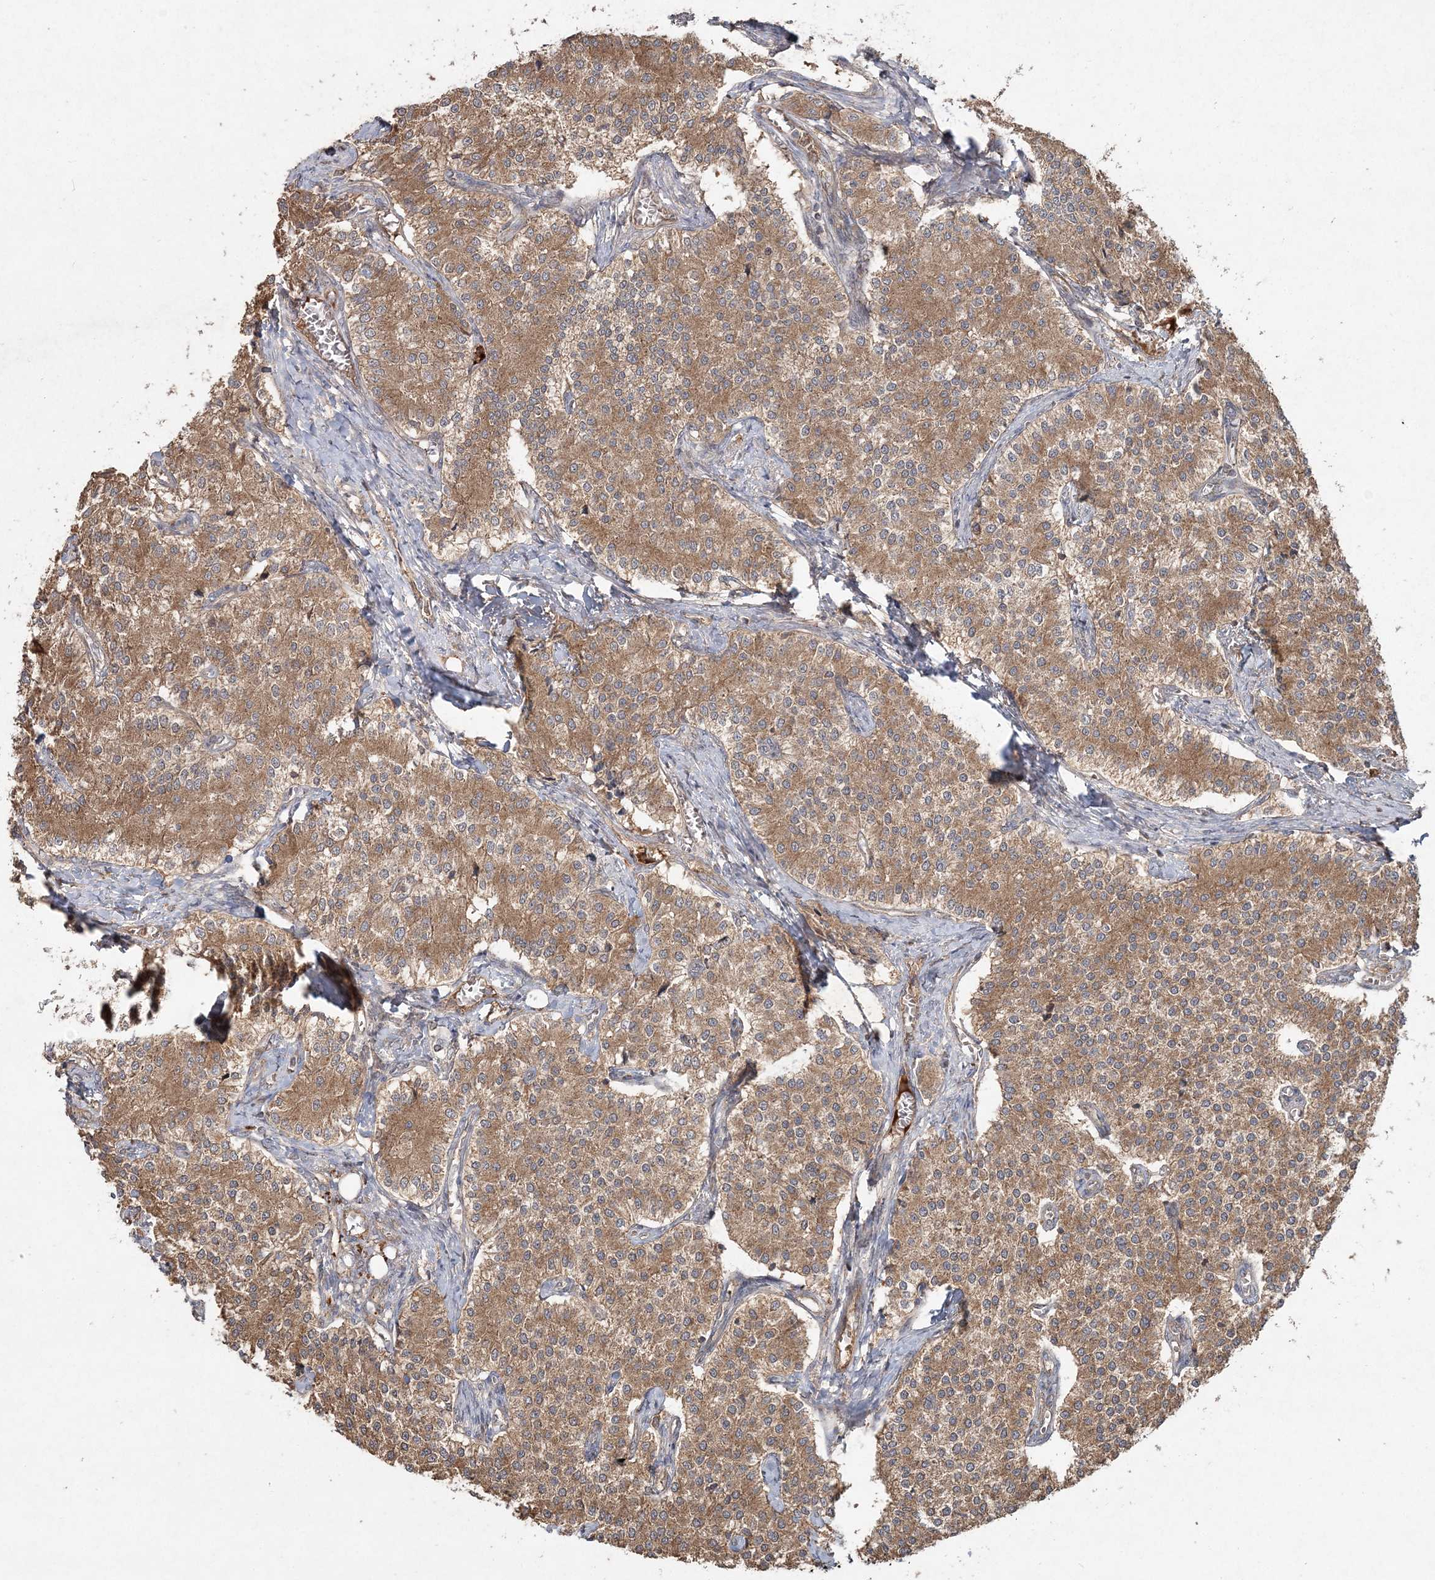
{"staining": {"intensity": "moderate", "quantity": ">75%", "location": "cytoplasmic/membranous"}, "tissue": "carcinoid", "cell_type": "Tumor cells", "image_type": "cancer", "snomed": [{"axis": "morphology", "description": "Carcinoid, malignant, NOS"}, {"axis": "topography", "description": "Colon"}], "caption": "Immunohistochemical staining of human malignant carcinoid shows moderate cytoplasmic/membranous protein staining in approximately >75% of tumor cells.", "gene": "SPRY1", "patient": {"sex": "female", "age": 52}}